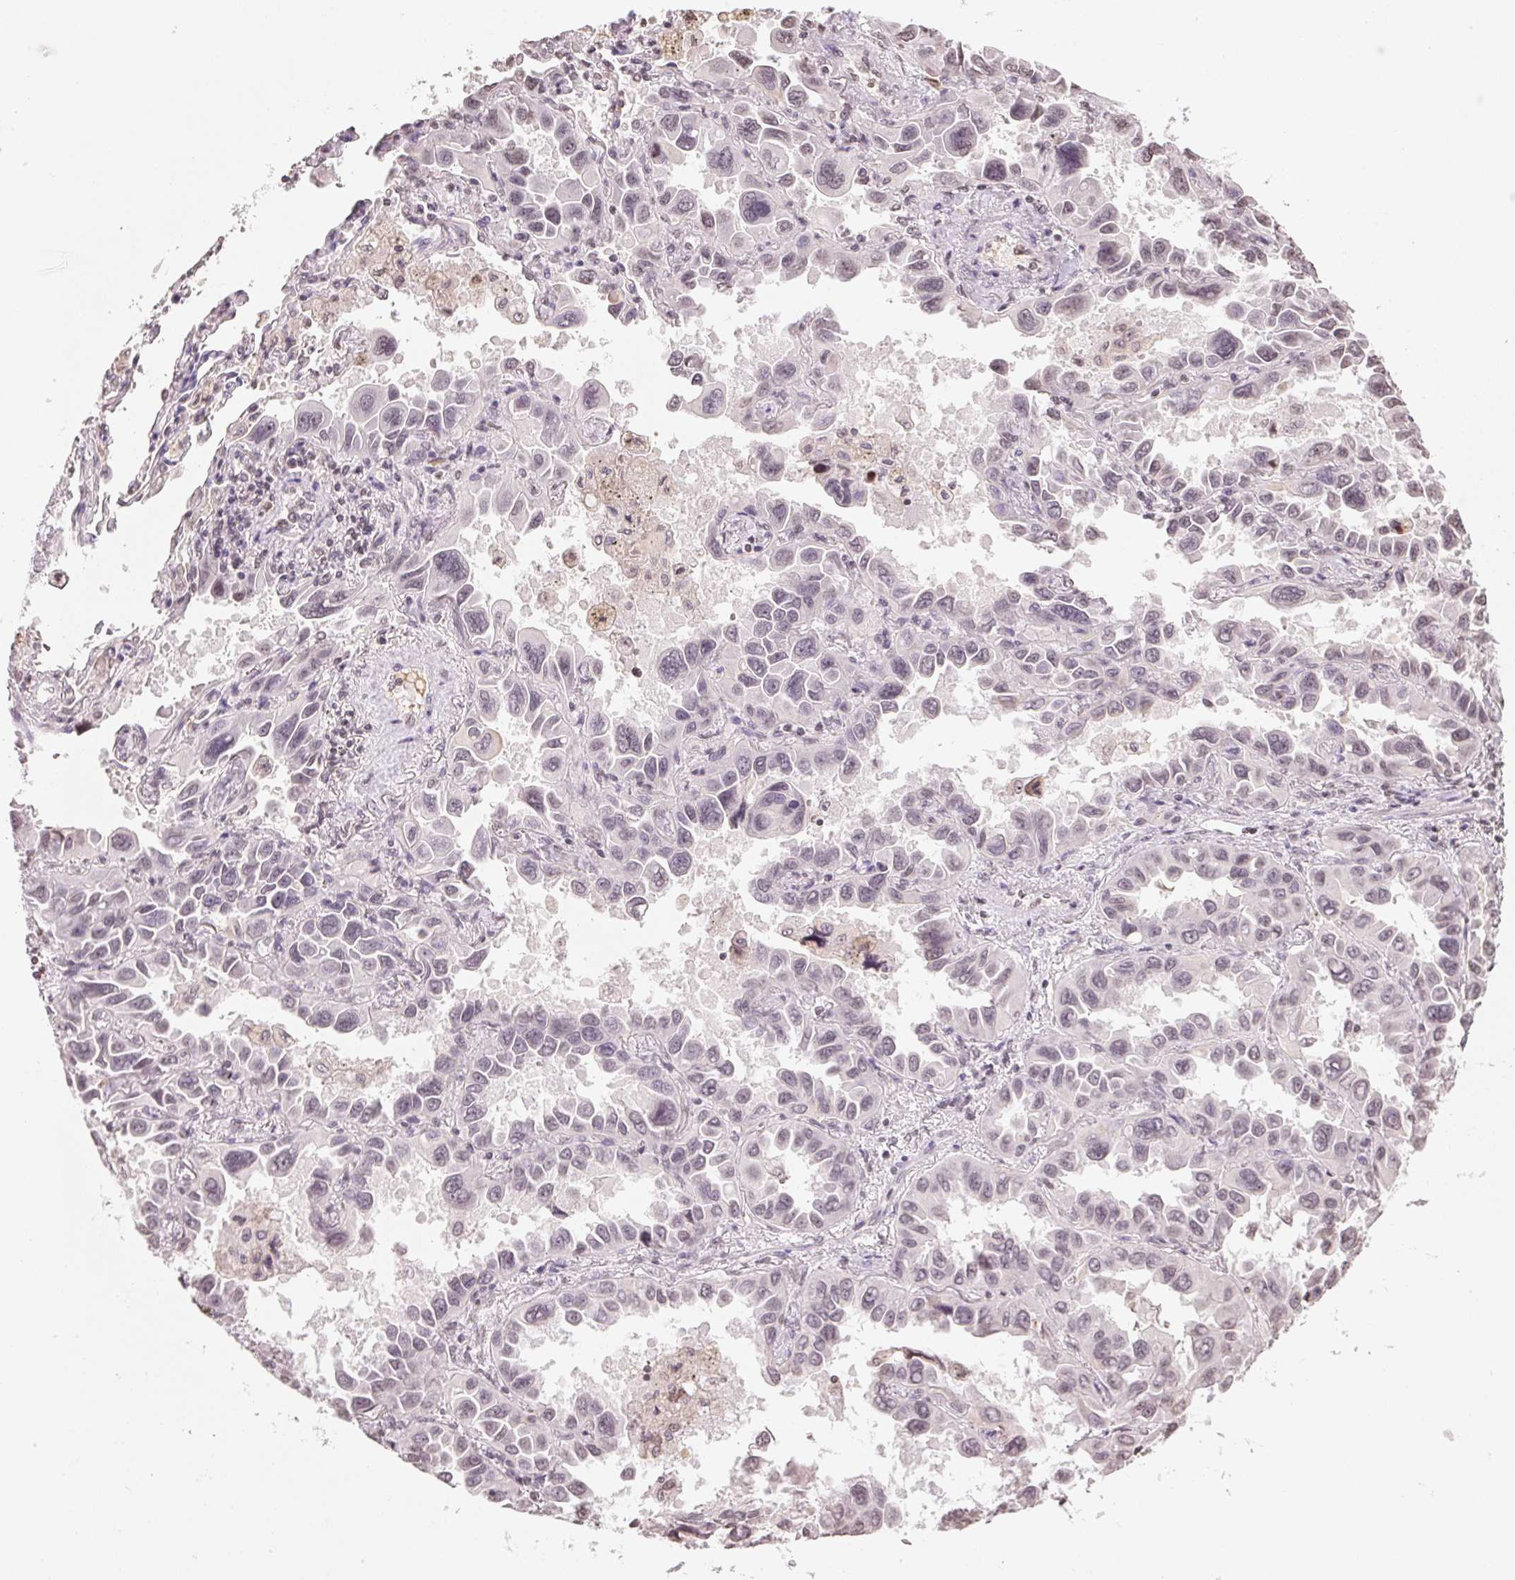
{"staining": {"intensity": "weak", "quantity": "<25%", "location": "nuclear"}, "tissue": "lung cancer", "cell_type": "Tumor cells", "image_type": "cancer", "snomed": [{"axis": "morphology", "description": "Adenocarcinoma, NOS"}, {"axis": "topography", "description": "Lung"}], "caption": "Immunohistochemical staining of human adenocarcinoma (lung) shows no significant staining in tumor cells. The staining is performed using DAB (3,3'-diaminobenzidine) brown chromogen with nuclei counter-stained in using hematoxylin.", "gene": "TBP", "patient": {"sex": "male", "age": 64}}